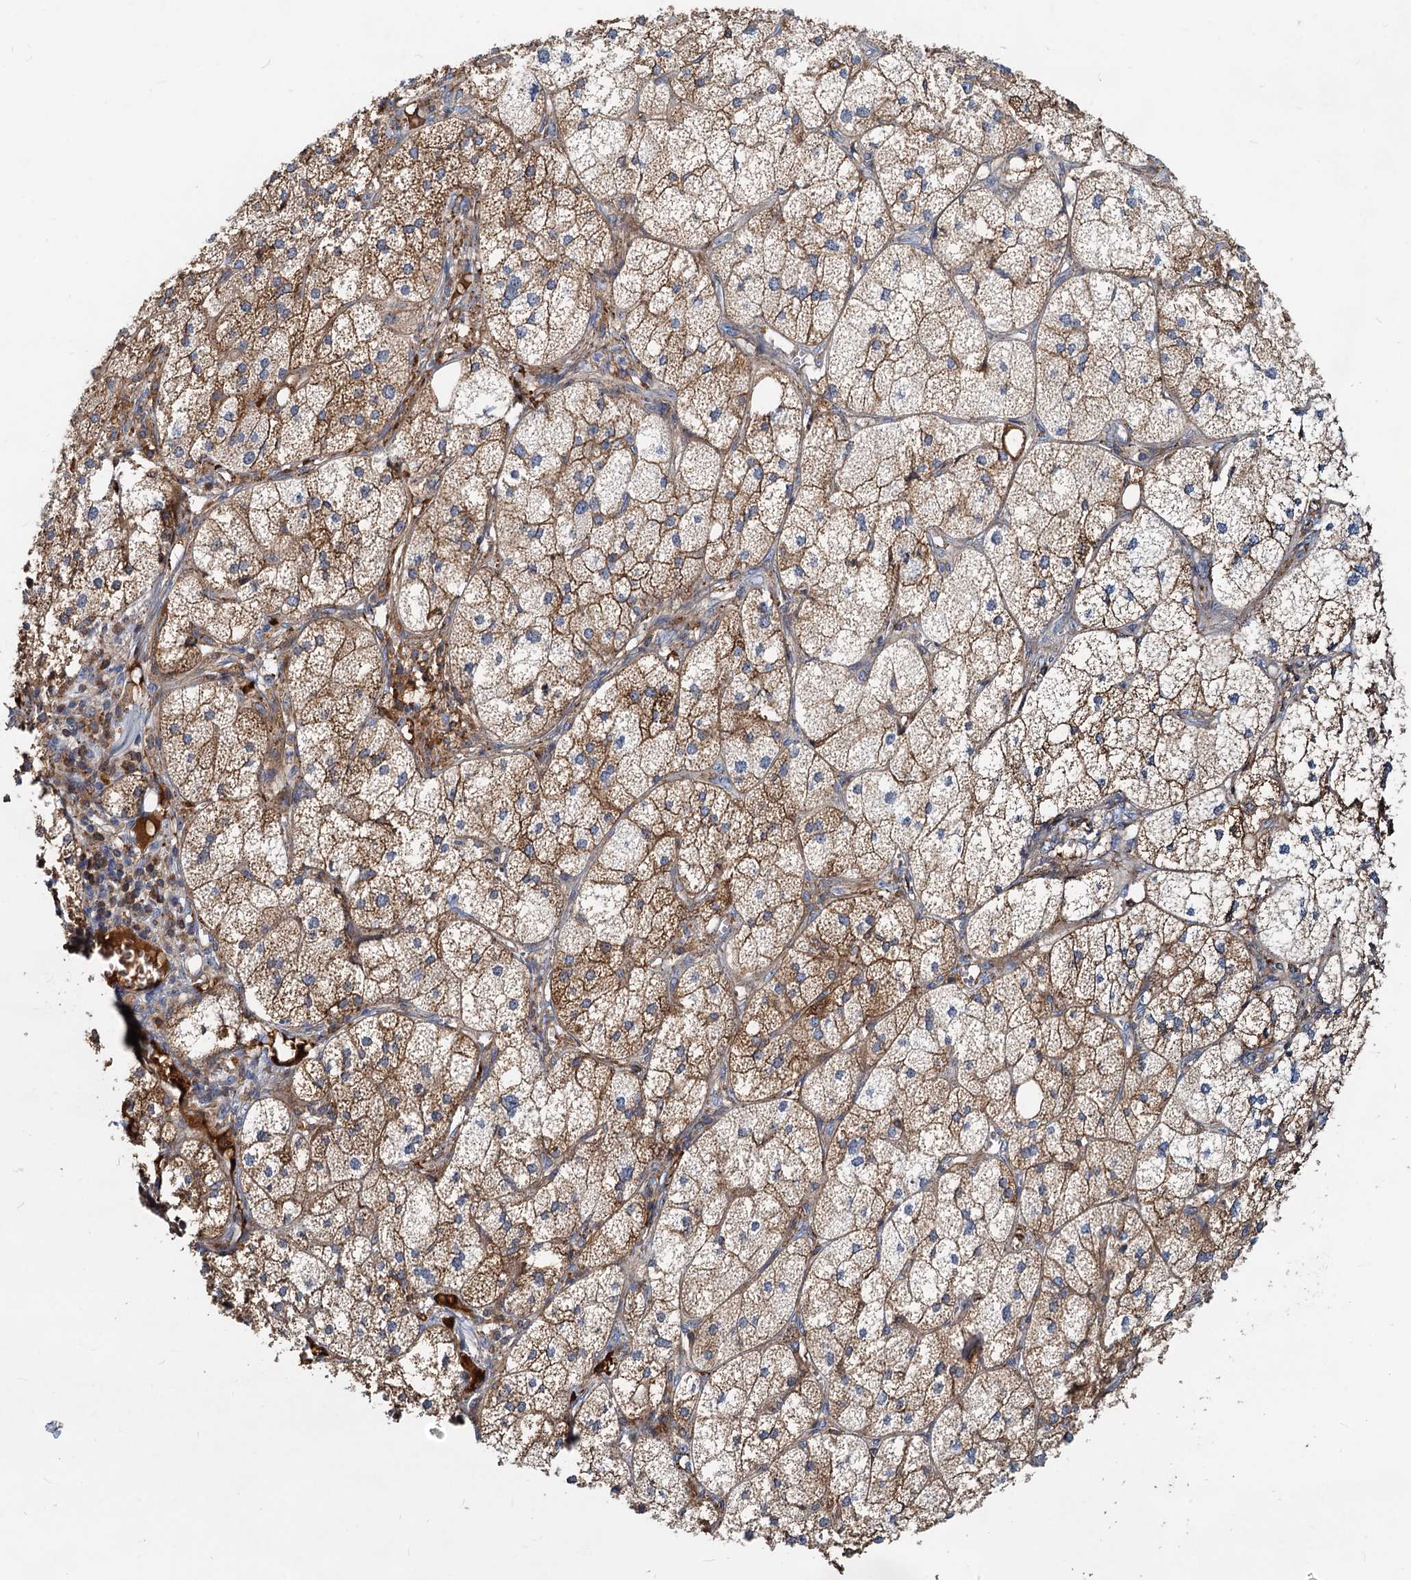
{"staining": {"intensity": "moderate", "quantity": ">75%", "location": "cytoplasmic/membranous"}, "tissue": "adrenal gland", "cell_type": "Glandular cells", "image_type": "normal", "snomed": [{"axis": "morphology", "description": "Normal tissue, NOS"}, {"axis": "topography", "description": "Adrenal gland"}], "caption": "The image demonstrates staining of benign adrenal gland, revealing moderate cytoplasmic/membranous protein positivity (brown color) within glandular cells. The staining was performed using DAB, with brown indicating positive protein expression. Nuclei are stained blue with hematoxylin.", "gene": "LNX2", "patient": {"sex": "female", "age": 61}}